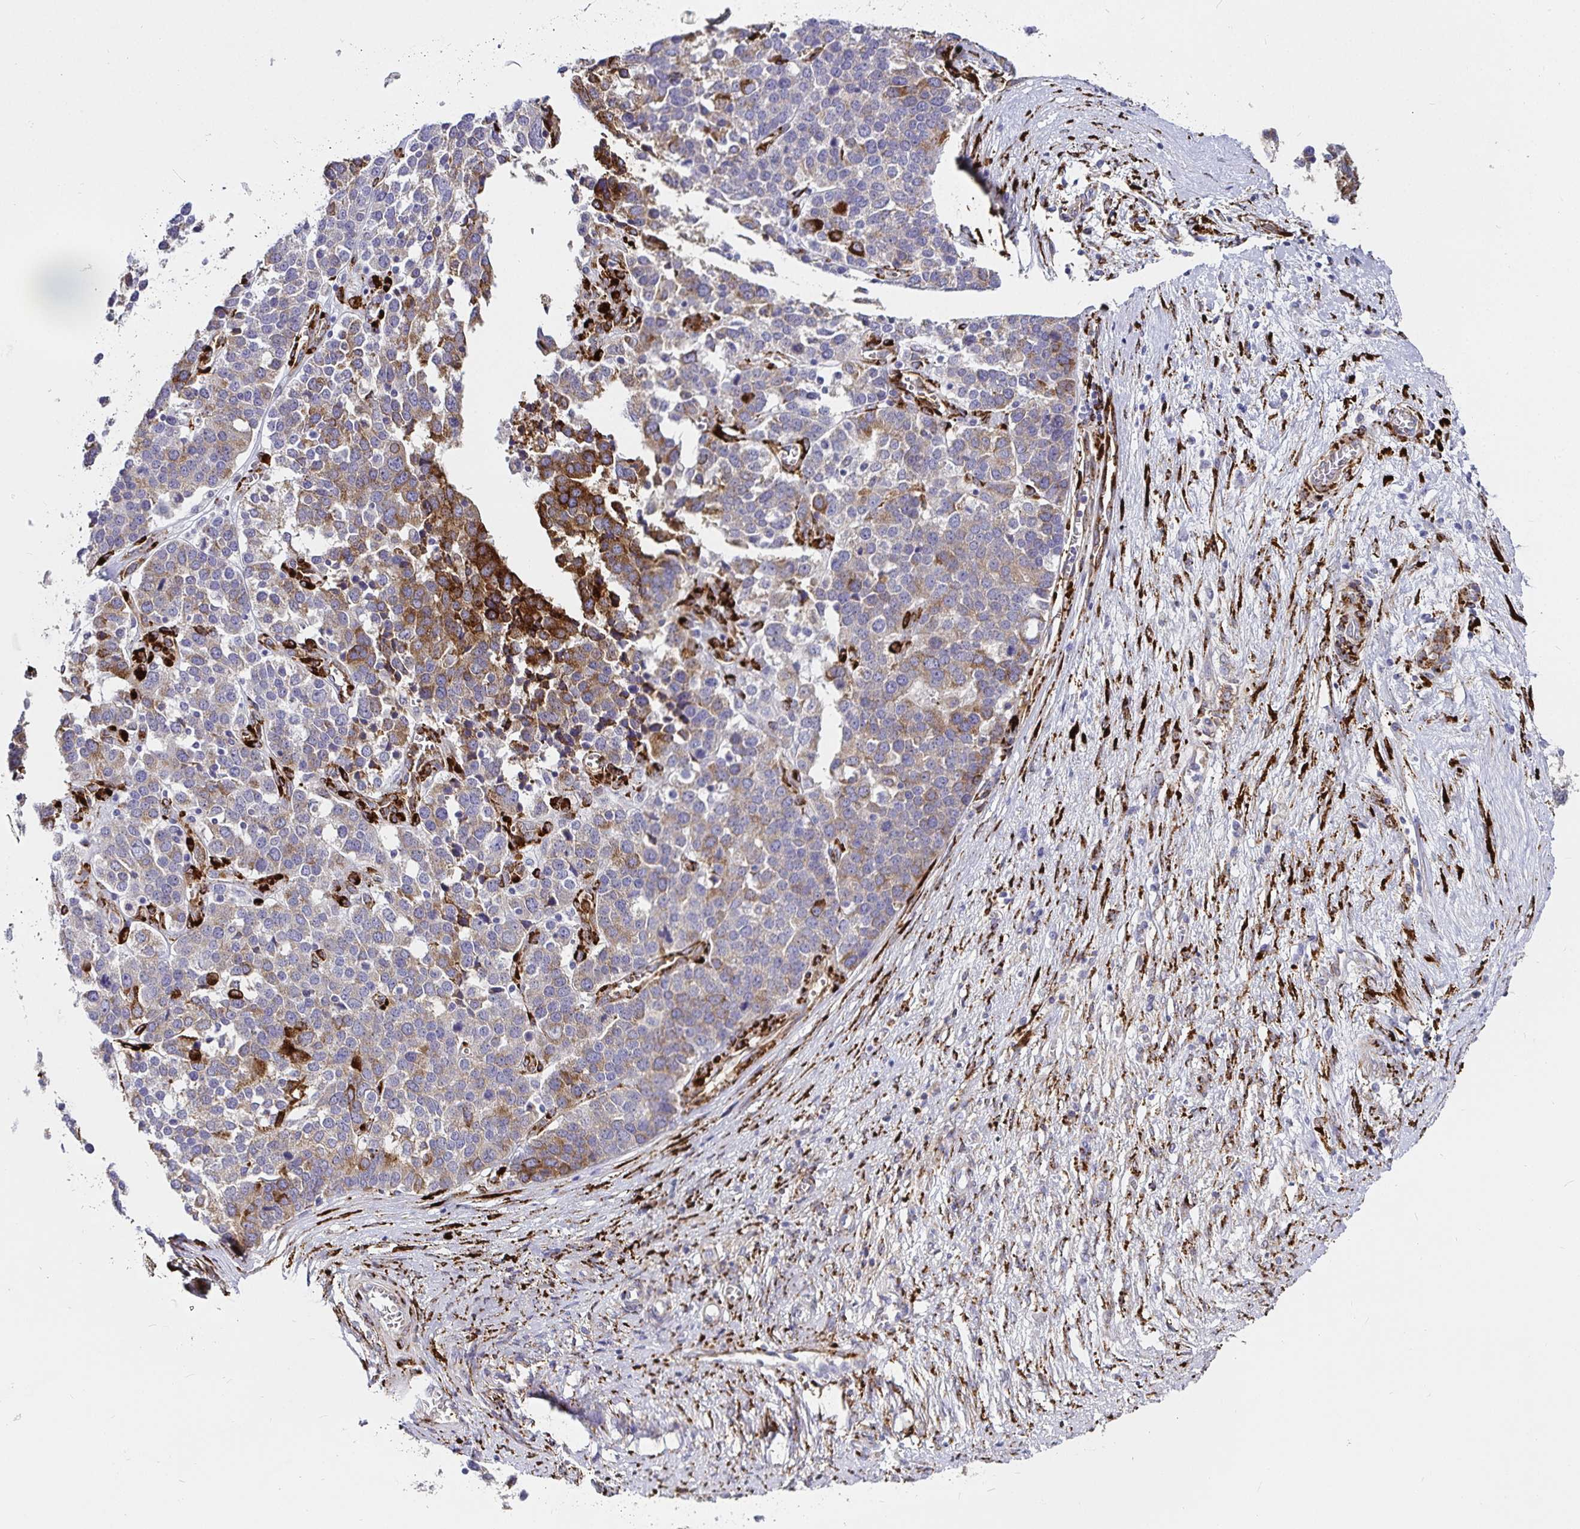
{"staining": {"intensity": "strong", "quantity": "25%-75%", "location": "cytoplasmic/membranous"}, "tissue": "ovarian cancer", "cell_type": "Tumor cells", "image_type": "cancer", "snomed": [{"axis": "morphology", "description": "Cystadenocarcinoma, serous, NOS"}, {"axis": "topography", "description": "Ovary"}], "caption": "The micrograph shows staining of ovarian serous cystadenocarcinoma, revealing strong cytoplasmic/membranous protein expression (brown color) within tumor cells. The staining was performed using DAB (3,3'-diaminobenzidine), with brown indicating positive protein expression. Nuclei are stained blue with hematoxylin.", "gene": "P4HA2", "patient": {"sex": "female", "age": 44}}